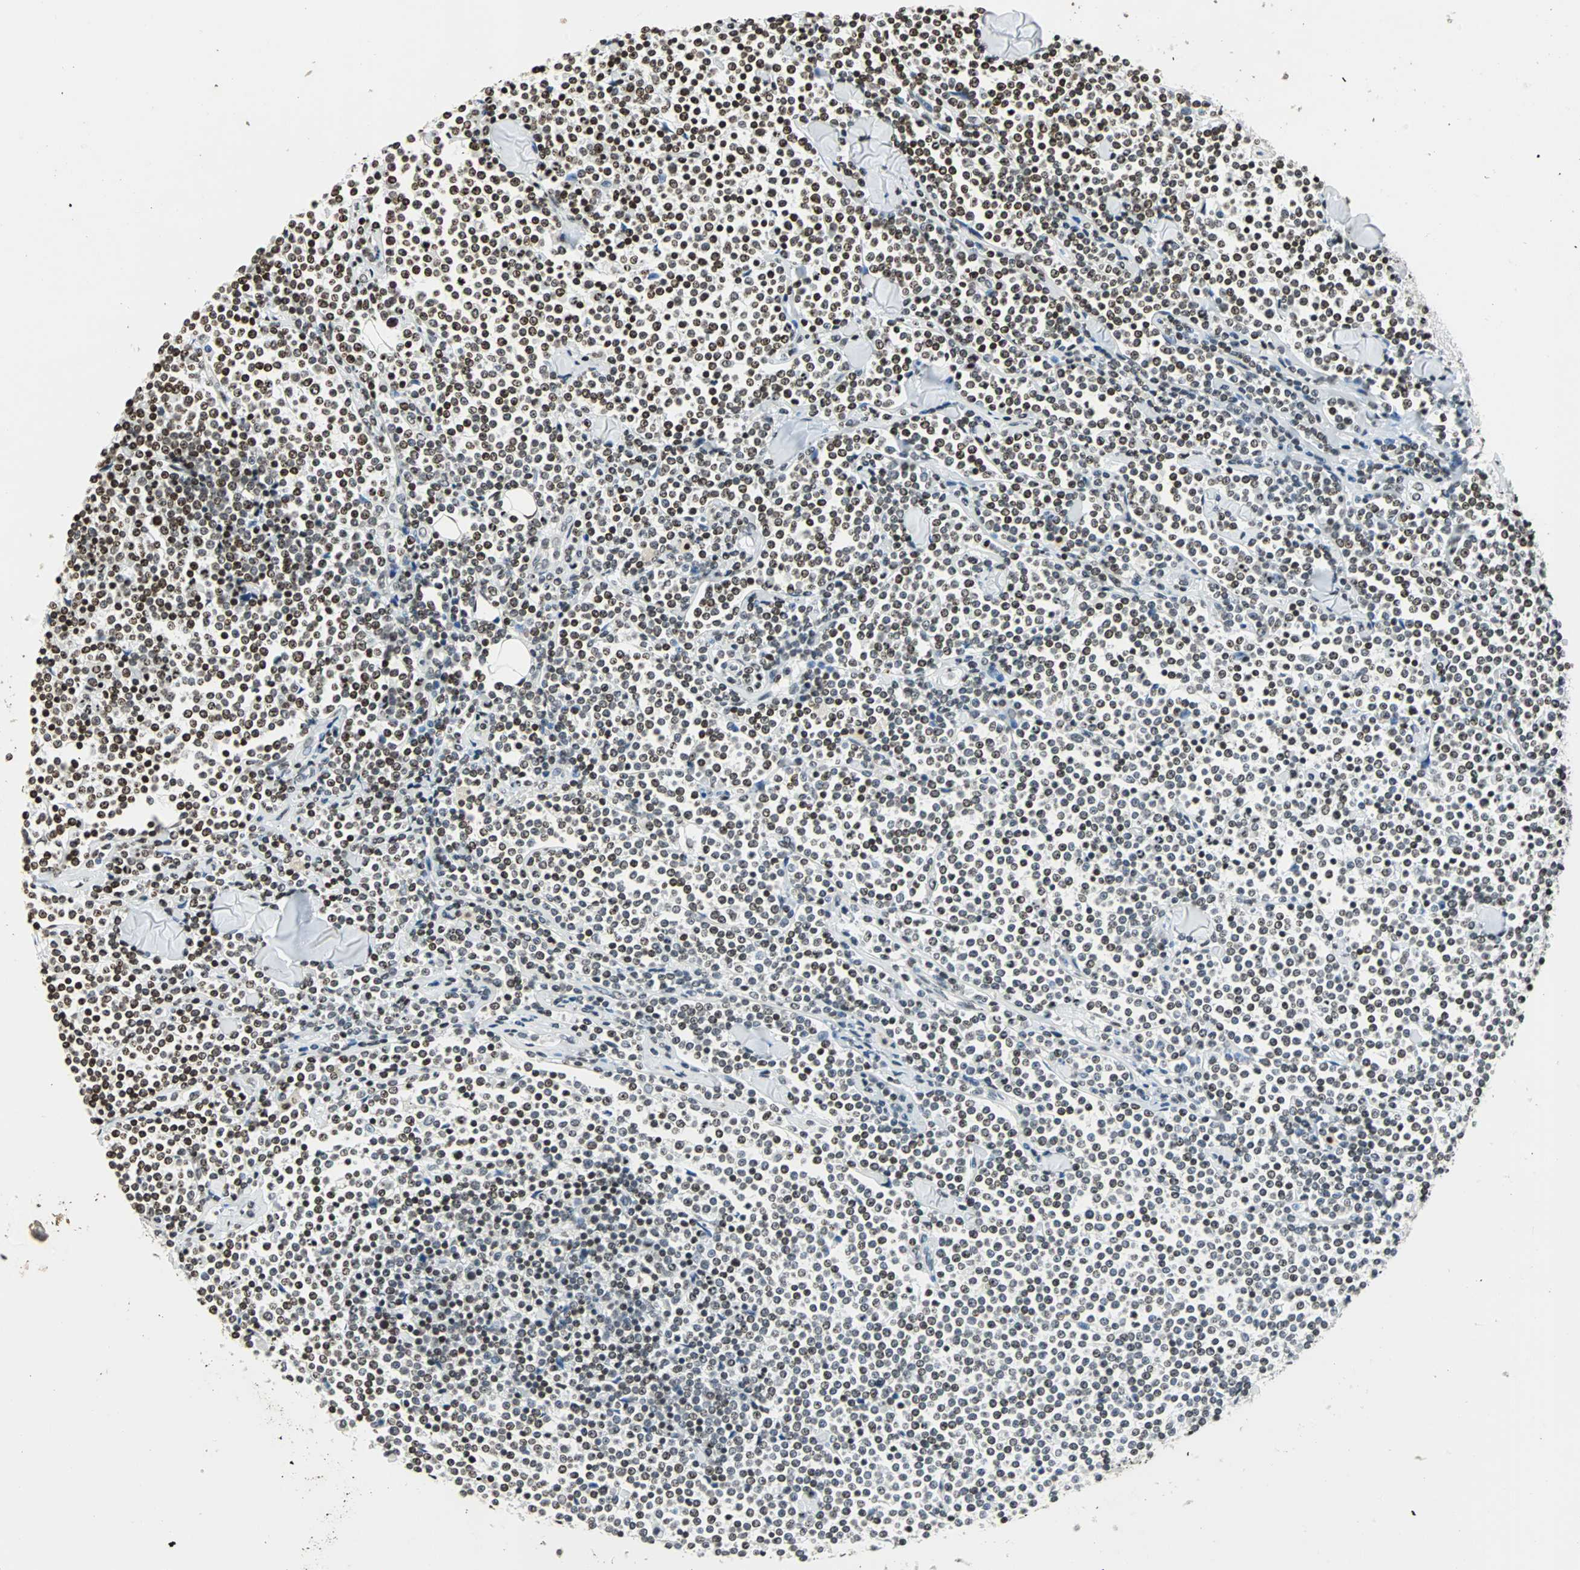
{"staining": {"intensity": "strong", "quantity": ">75%", "location": "nuclear"}, "tissue": "lymphoma", "cell_type": "Tumor cells", "image_type": "cancer", "snomed": [{"axis": "morphology", "description": "Malignant lymphoma, non-Hodgkin's type, Low grade"}, {"axis": "topography", "description": "Soft tissue"}], "caption": "Protein expression analysis of human malignant lymphoma, non-Hodgkin's type (low-grade) reveals strong nuclear staining in approximately >75% of tumor cells.", "gene": "PAXIP1", "patient": {"sex": "male", "age": 92}}